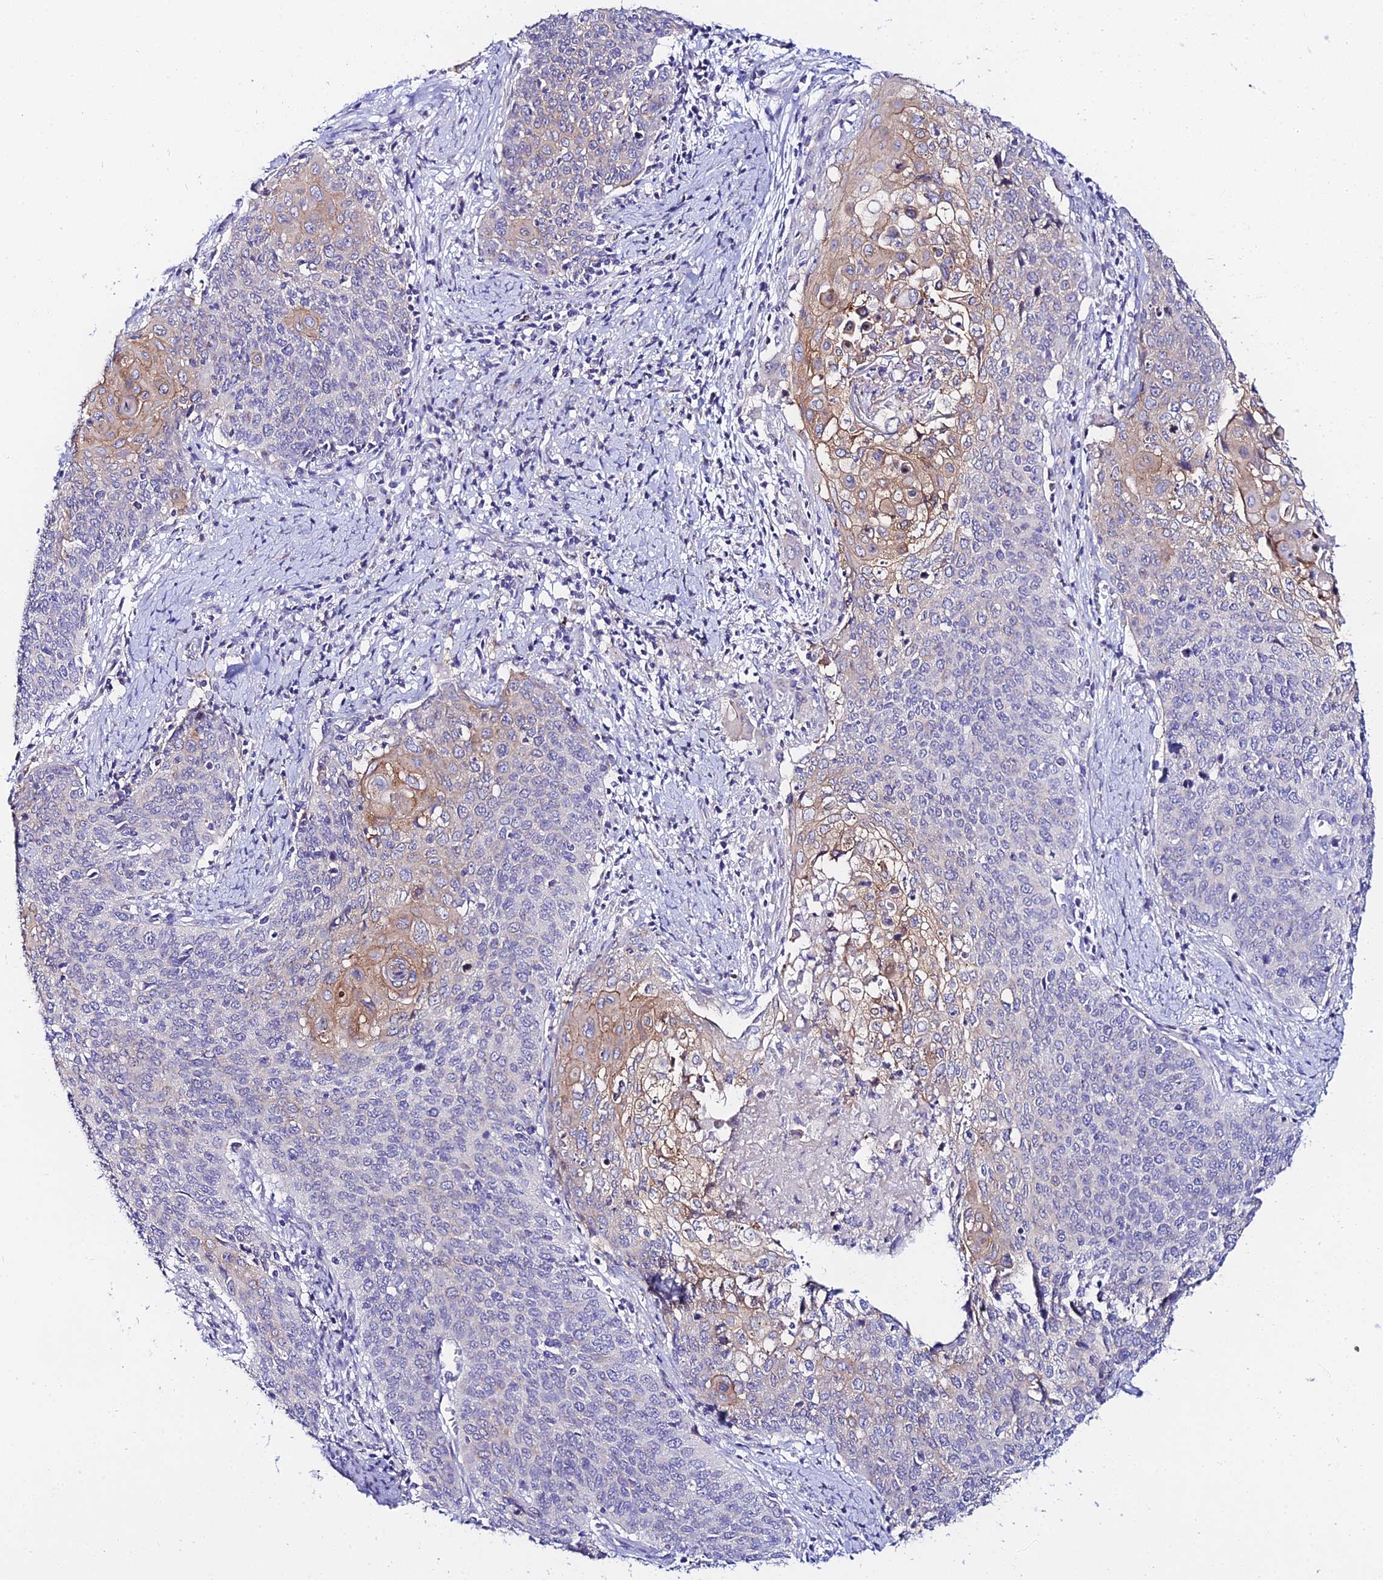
{"staining": {"intensity": "moderate", "quantity": "25%-75%", "location": "cytoplasmic/membranous"}, "tissue": "cervical cancer", "cell_type": "Tumor cells", "image_type": "cancer", "snomed": [{"axis": "morphology", "description": "Squamous cell carcinoma, NOS"}, {"axis": "topography", "description": "Cervix"}], "caption": "Immunohistochemical staining of cervical cancer (squamous cell carcinoma) displays medium levels of moderate cytoplasmic/membranous expression in approximately 25%-75% of tumor cells.", "gene": "ATG16L2", "patient": {"sex": "female", "age": 39}}